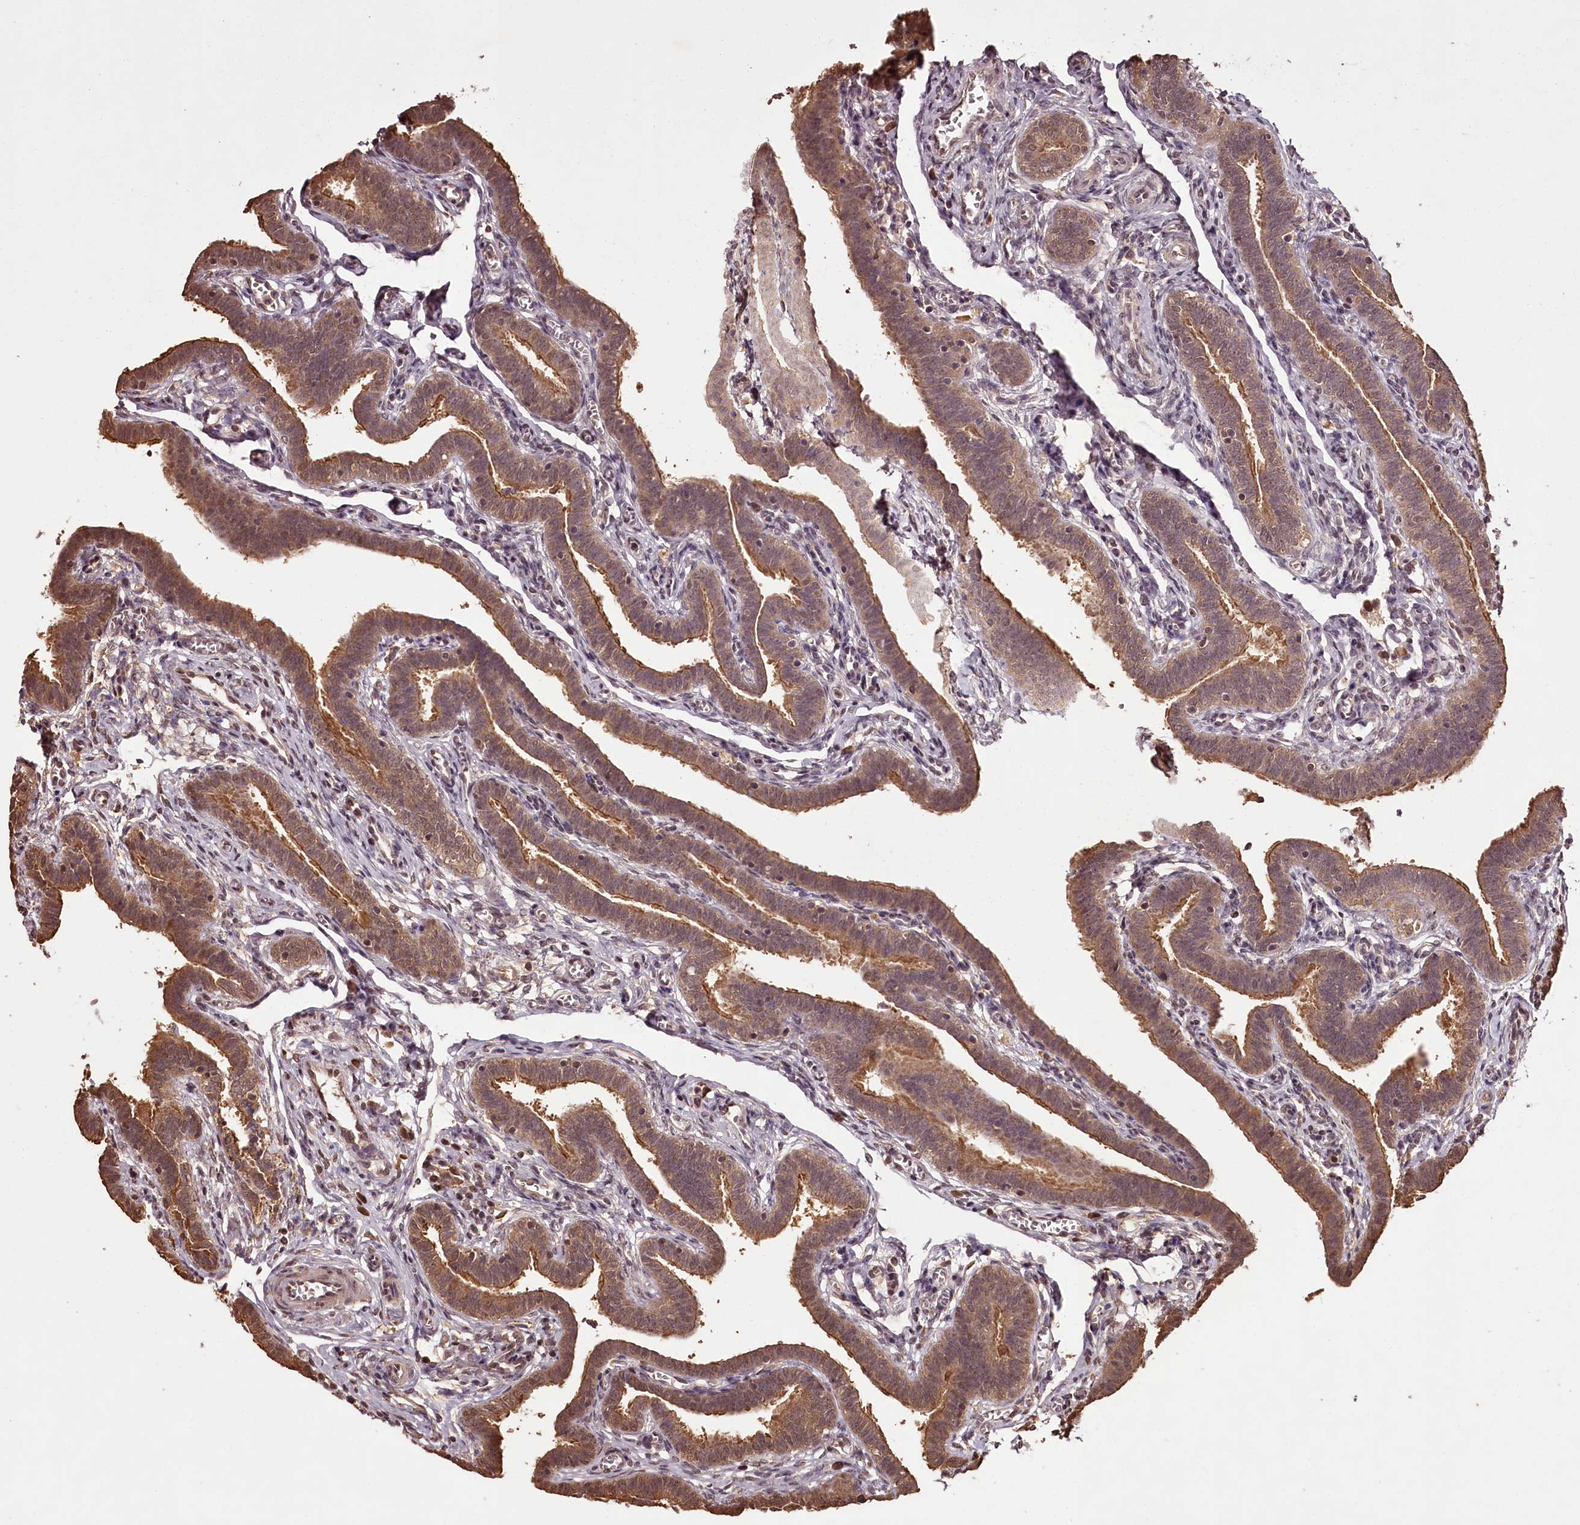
{"staining": {"intensity": "moderate", "quantity": ">75%", "location": "cytoplasmic/membranous"}, "tissue": "fallopian tube", "cell_type": "Glandular cells", "image_type": "normal", "snomed": [{"axis": "morphology", "description": "Normal tissue, NOS"}, {"axis": "topography", "description": "Fallopian tube"}], "caption": "High-magnification brightfield microscopy of benign fallopian tube stained with DAB (brown) and counterstained with hematoxylin (blue). glandular cells exhibit moderate cytoplasmic/membranous expression is identified in approximately>75% of cells. The staining is performed using DAB brown chromogen to label protein expression. The nuclei are counter-stained blue using hematoxylin.", "gene": "NPRL2", "patient": {"sex": "female", "age": 36}}